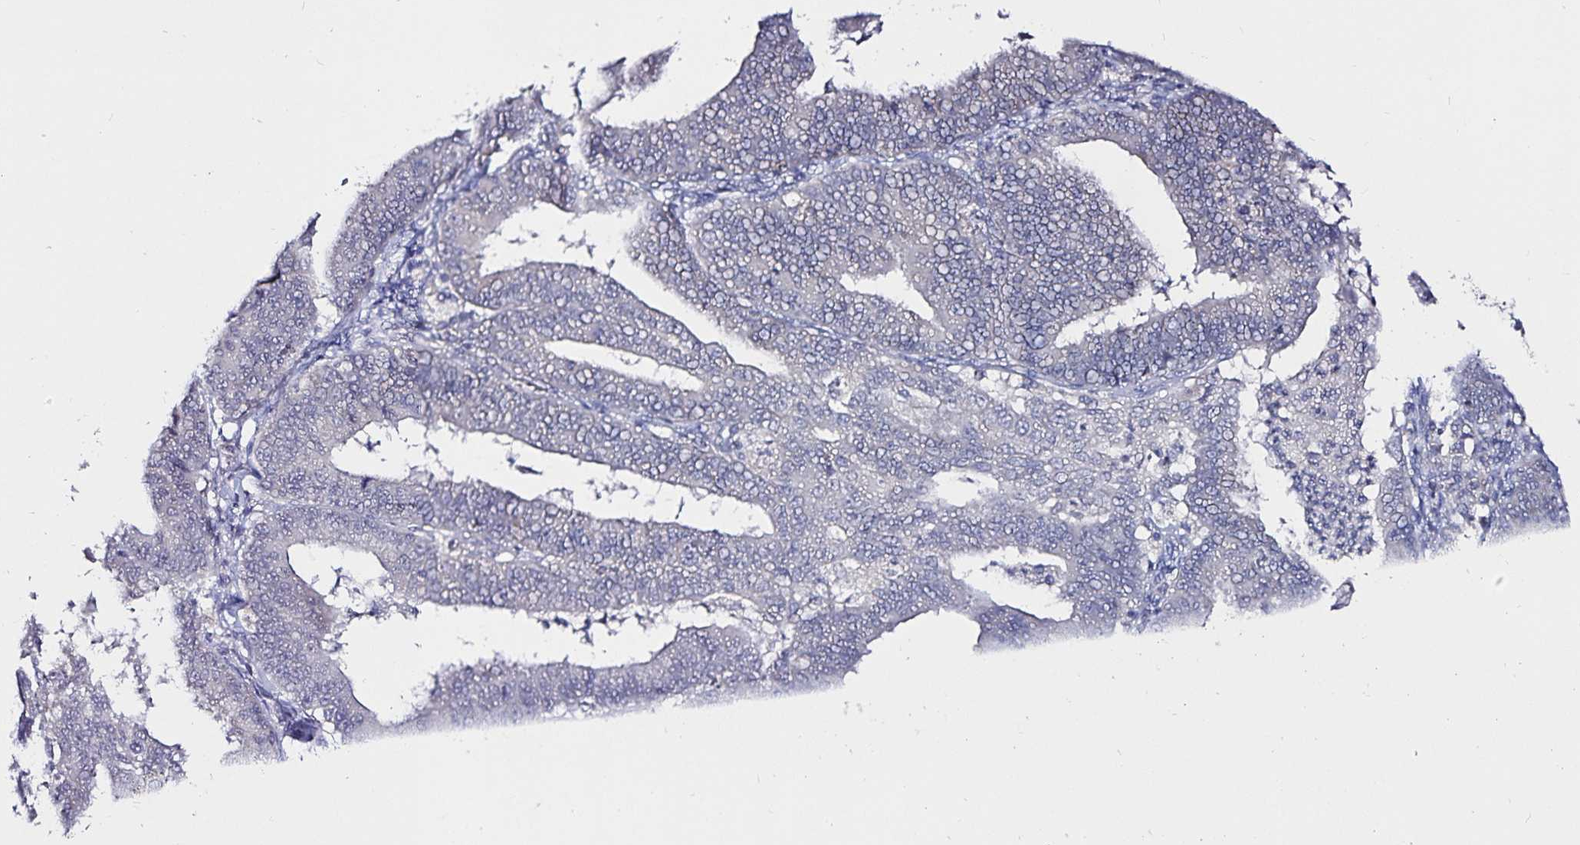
{"staining": {"intensity": "negative", "quantity": "none", "location": "none"}, "tissue": "endometrial cancer", "cell_type": "Tumor cells", "image_type": "cancer", "snomed": [{"axis": "morphology", "description": "Adenocarcinoma, NOS"}, {"axis": "topography", "description": "Endometrium"}], "caption": "Histopathology image shows no protein expression in tumor cells of endometrial cancer (adenocarcinoma) tissue. (DAB IHC, high magnification).", "gene": "ACSL5", "patient": {"sex": "female", "age": 73}}